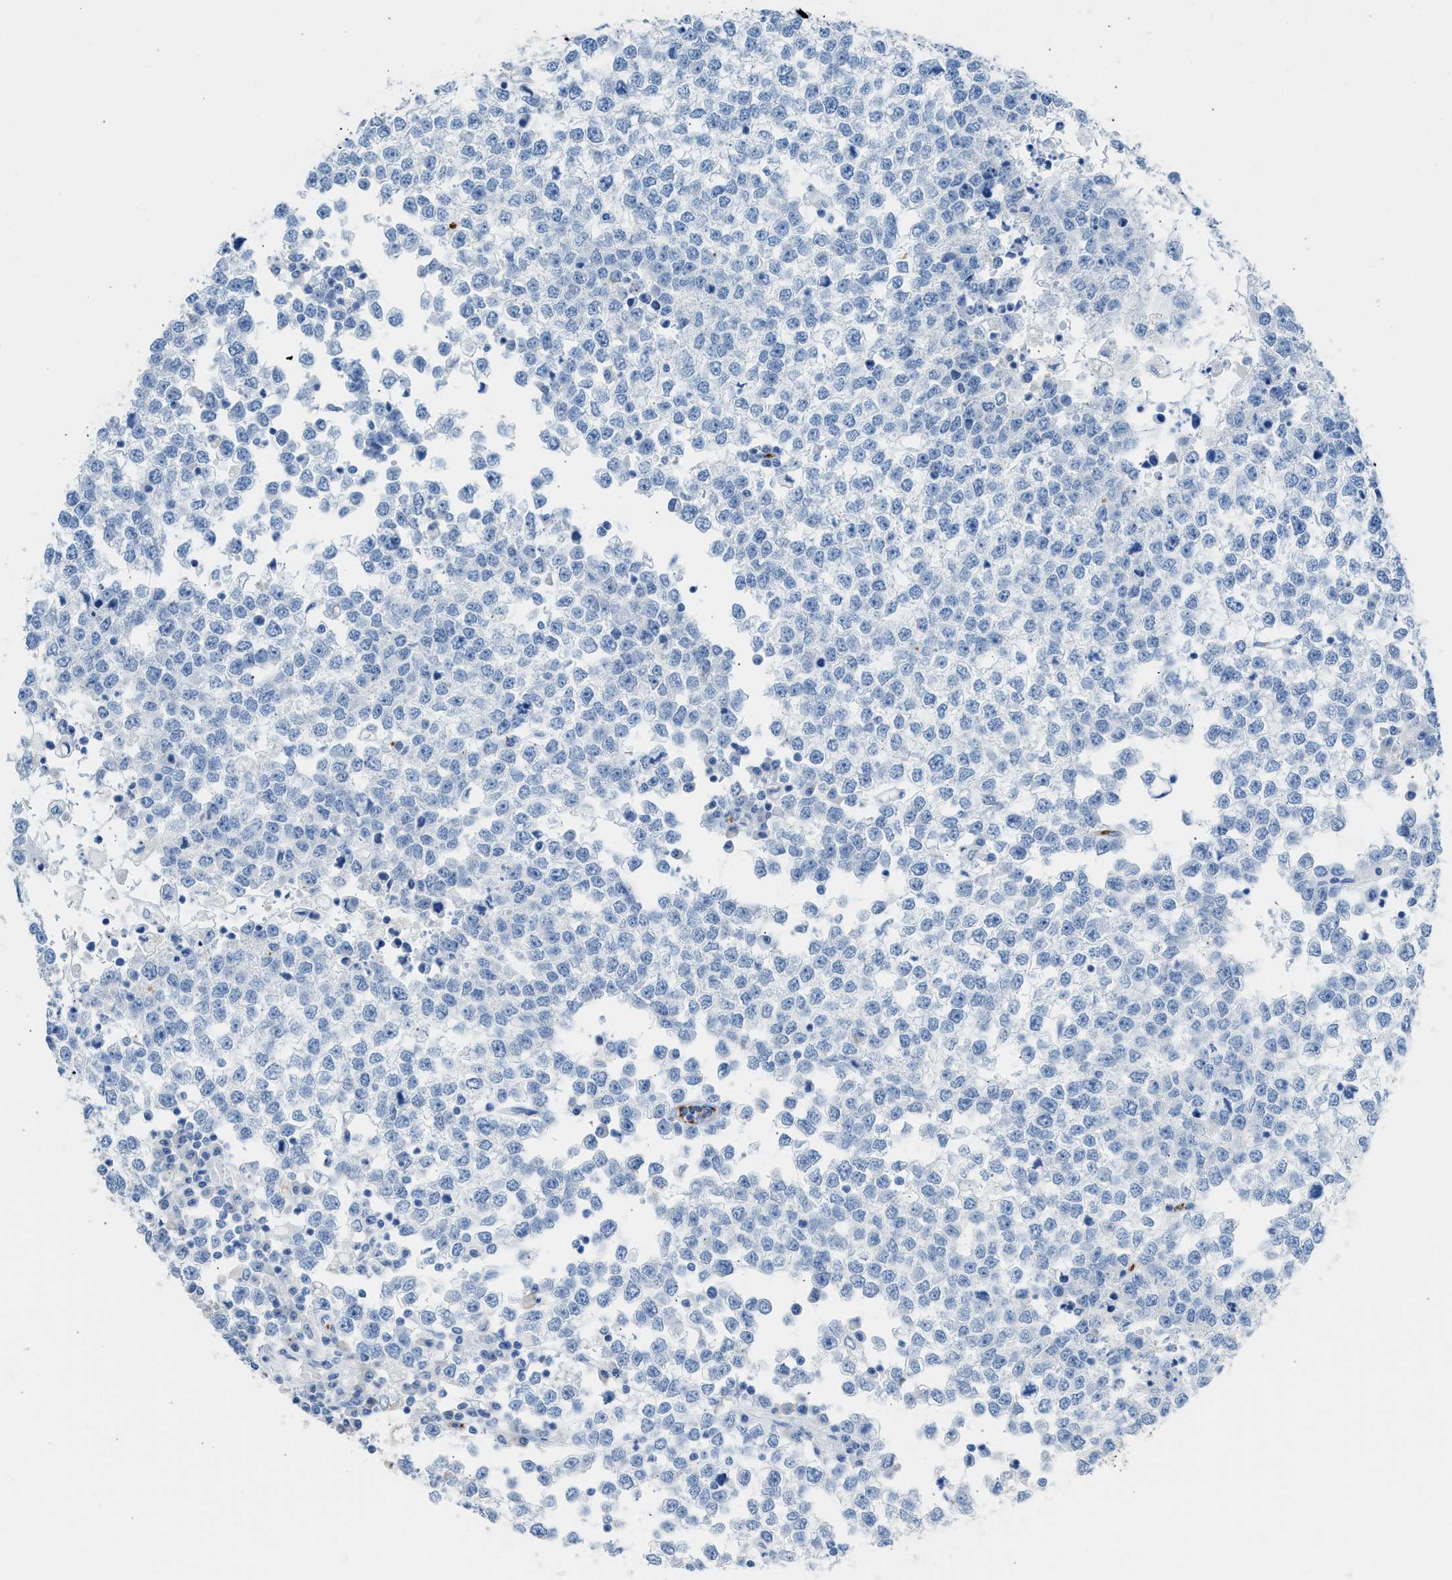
{"staining": {"intensity": "negative", "quantity": "none", "location": "none"}, "tissue": "testis cancer", "cell_type": "Tumor cells", "image_type": "cancer", "snomed": [{"axis": "morphology", "description": "Seminoma, NOS"}, {"axis": "topography", "description": "Testis"}], "caption": "IHC micrograph of neoplastic tissue: testis cancer (seminoma) stained with DAB demonstrates no significant protein staining in tumor cells. (Stains: DAB (3,3'-diaminobenzidine) immunohistochemistry with hematoxylin counter stain, Microscopy: brightfield microscopy at high magnification).", "gene": "FAIM2", "patient": {"sex": "male", "age": 65}}